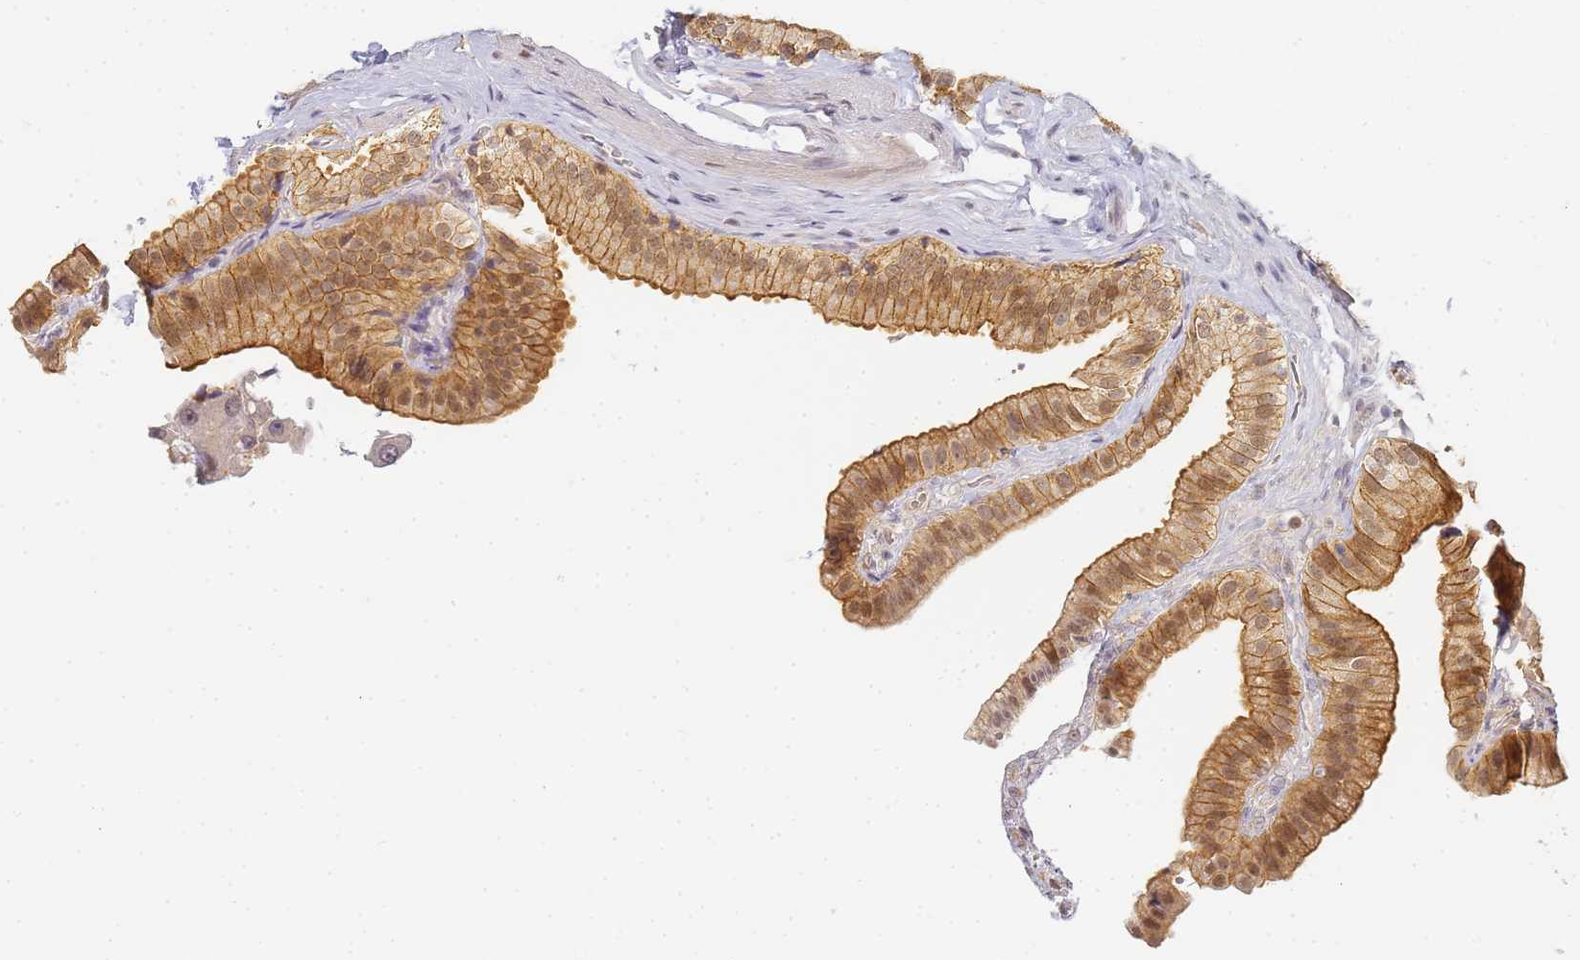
{"staining": {"intensity": "moderate", "quantity": ">75%", "location": "cytoplasmic/membranous,nuclear"}, "tissue": "gallbladder", "cell_type": "Glandular cells", "image_type": "normal", "snomed": [{"axis": "morphology", "description": "Normal tissue, NOS"}, {"axis": "topography", "description": "Gallbladder"}], "caption": "This is a histology image of IHC staining of unremarkable gallbladder, which shows moderate expression in the cytoplasmic/membranous,nuclear of glandular cells.", "gene": "HMCES", "patient": {"sex": "female", "age": 61}}